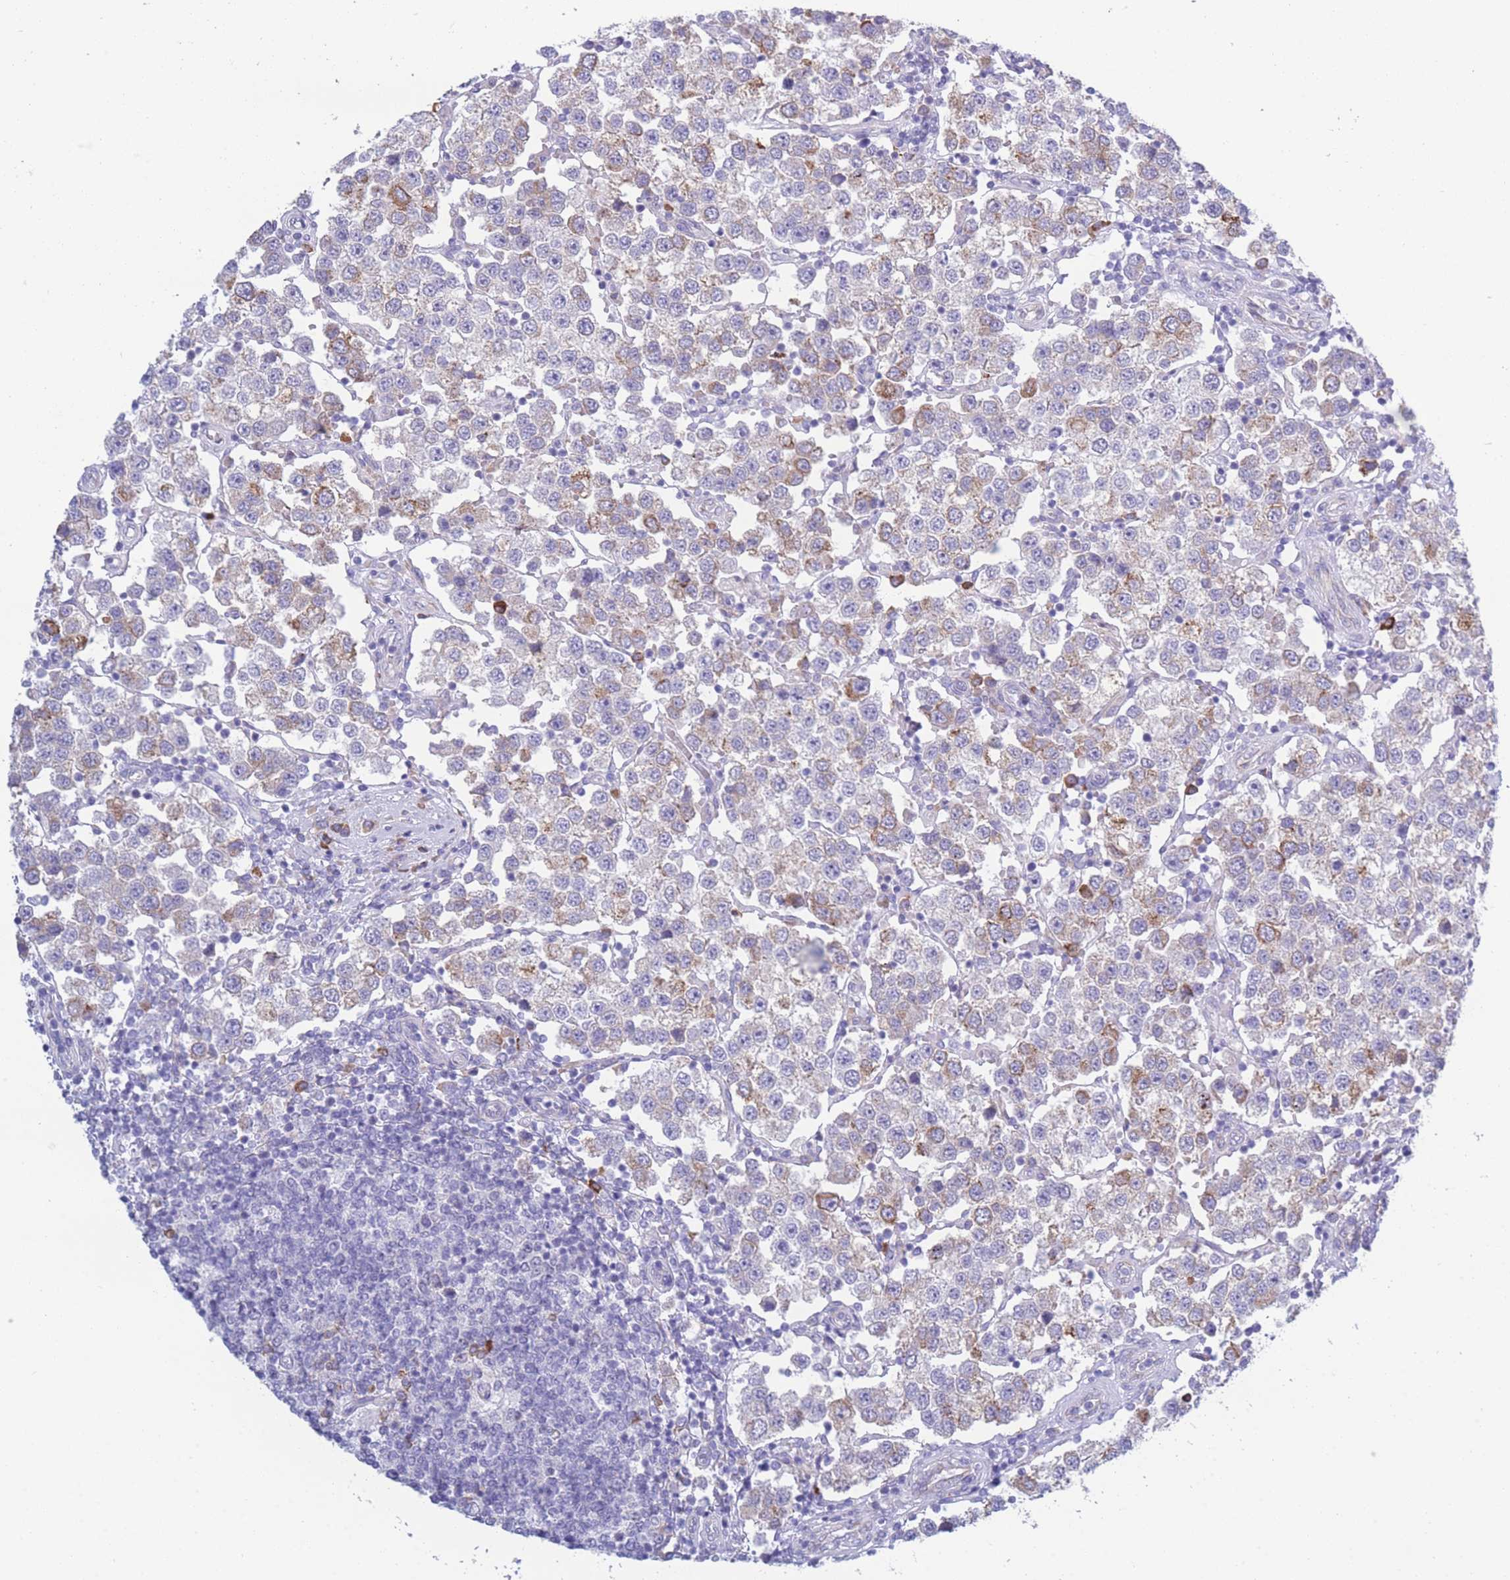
{"staining": {"intensity": "moderate", "quantity": "<25%", "location": "cytoplasmic/membranous"}, "tissue": "testis cancer", "cell_type": "Tumor cells", "image_type": "cancer", "snomed": [{"axis": "morphology", "description": "Seminoma, NOS"}, {"axis": "topography", "description": "Testis"}], "caption": "Testis seminoma stained for a protein reveals moderate cytoplasmic/membranous positivity in tumor cells.", "gene": "XKR8", "patient": {"sex": "male", "age": 37}}